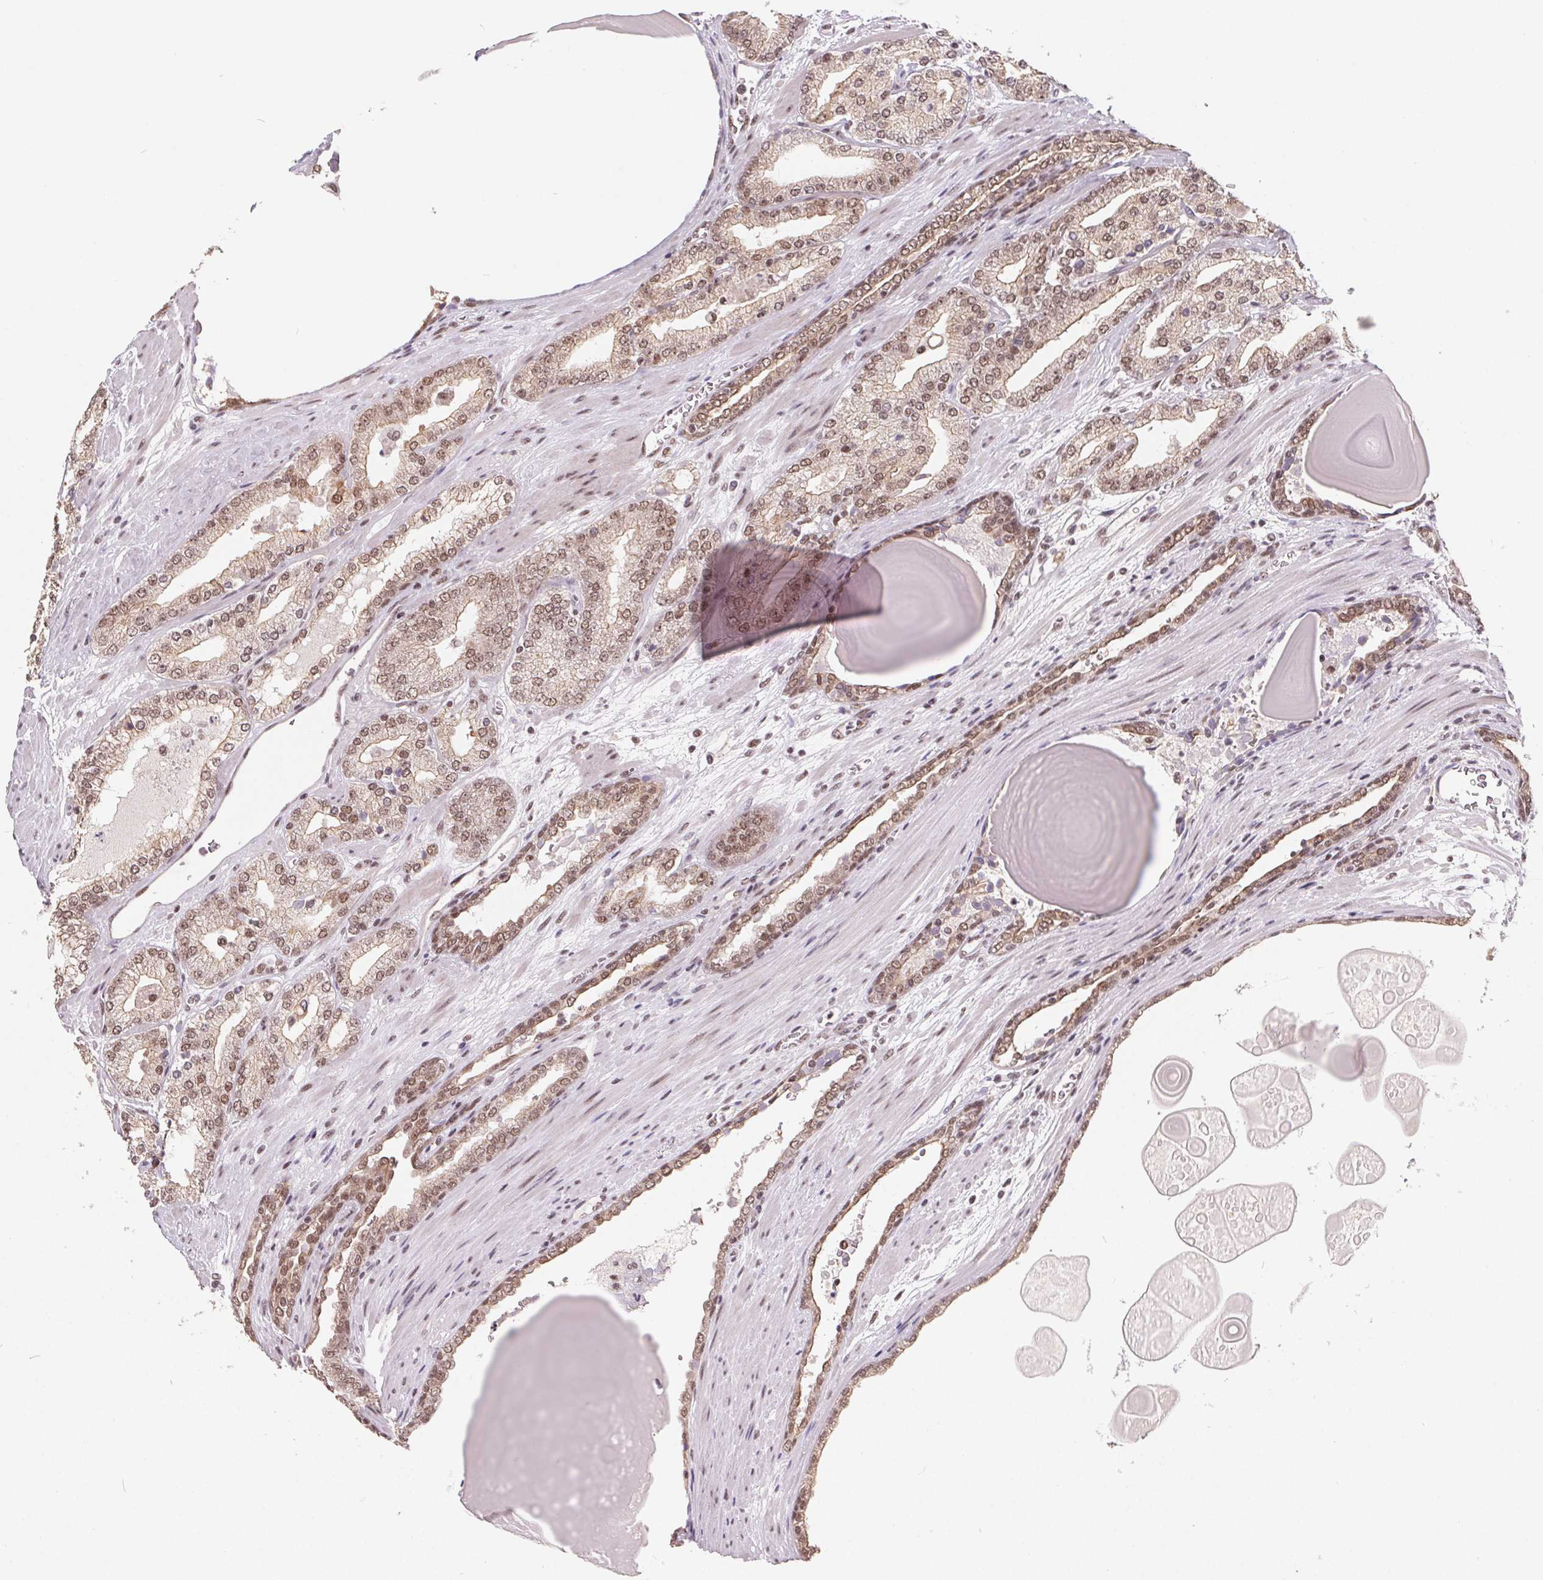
{"staining": {"intensity": "weak", "quantity": ">75%", "location": "cytoplasmic/membranous,nuclear"}, "tissue": "prostate cancer", "cell_type": "Tumor cells", "image_type": "cancer", "snomed": [{"axis": "morphology", "description": "Adenocarcinoma, High grade"}, {"axis": "topography", "description": "Prostate"}], "caption": "High-magnification brightfield microscopy of prostate cancer stained with DAB (3,3'-diaminobenzidine) (brown) and counterstained with hematoxylin (blue). tumor cells exhibit weak cytoplasmic/membranous and nuclear staining is appreciated in about>75% of cells.", "gene": "TCERG1", "patient": {"sex": "male", "age": 64}}